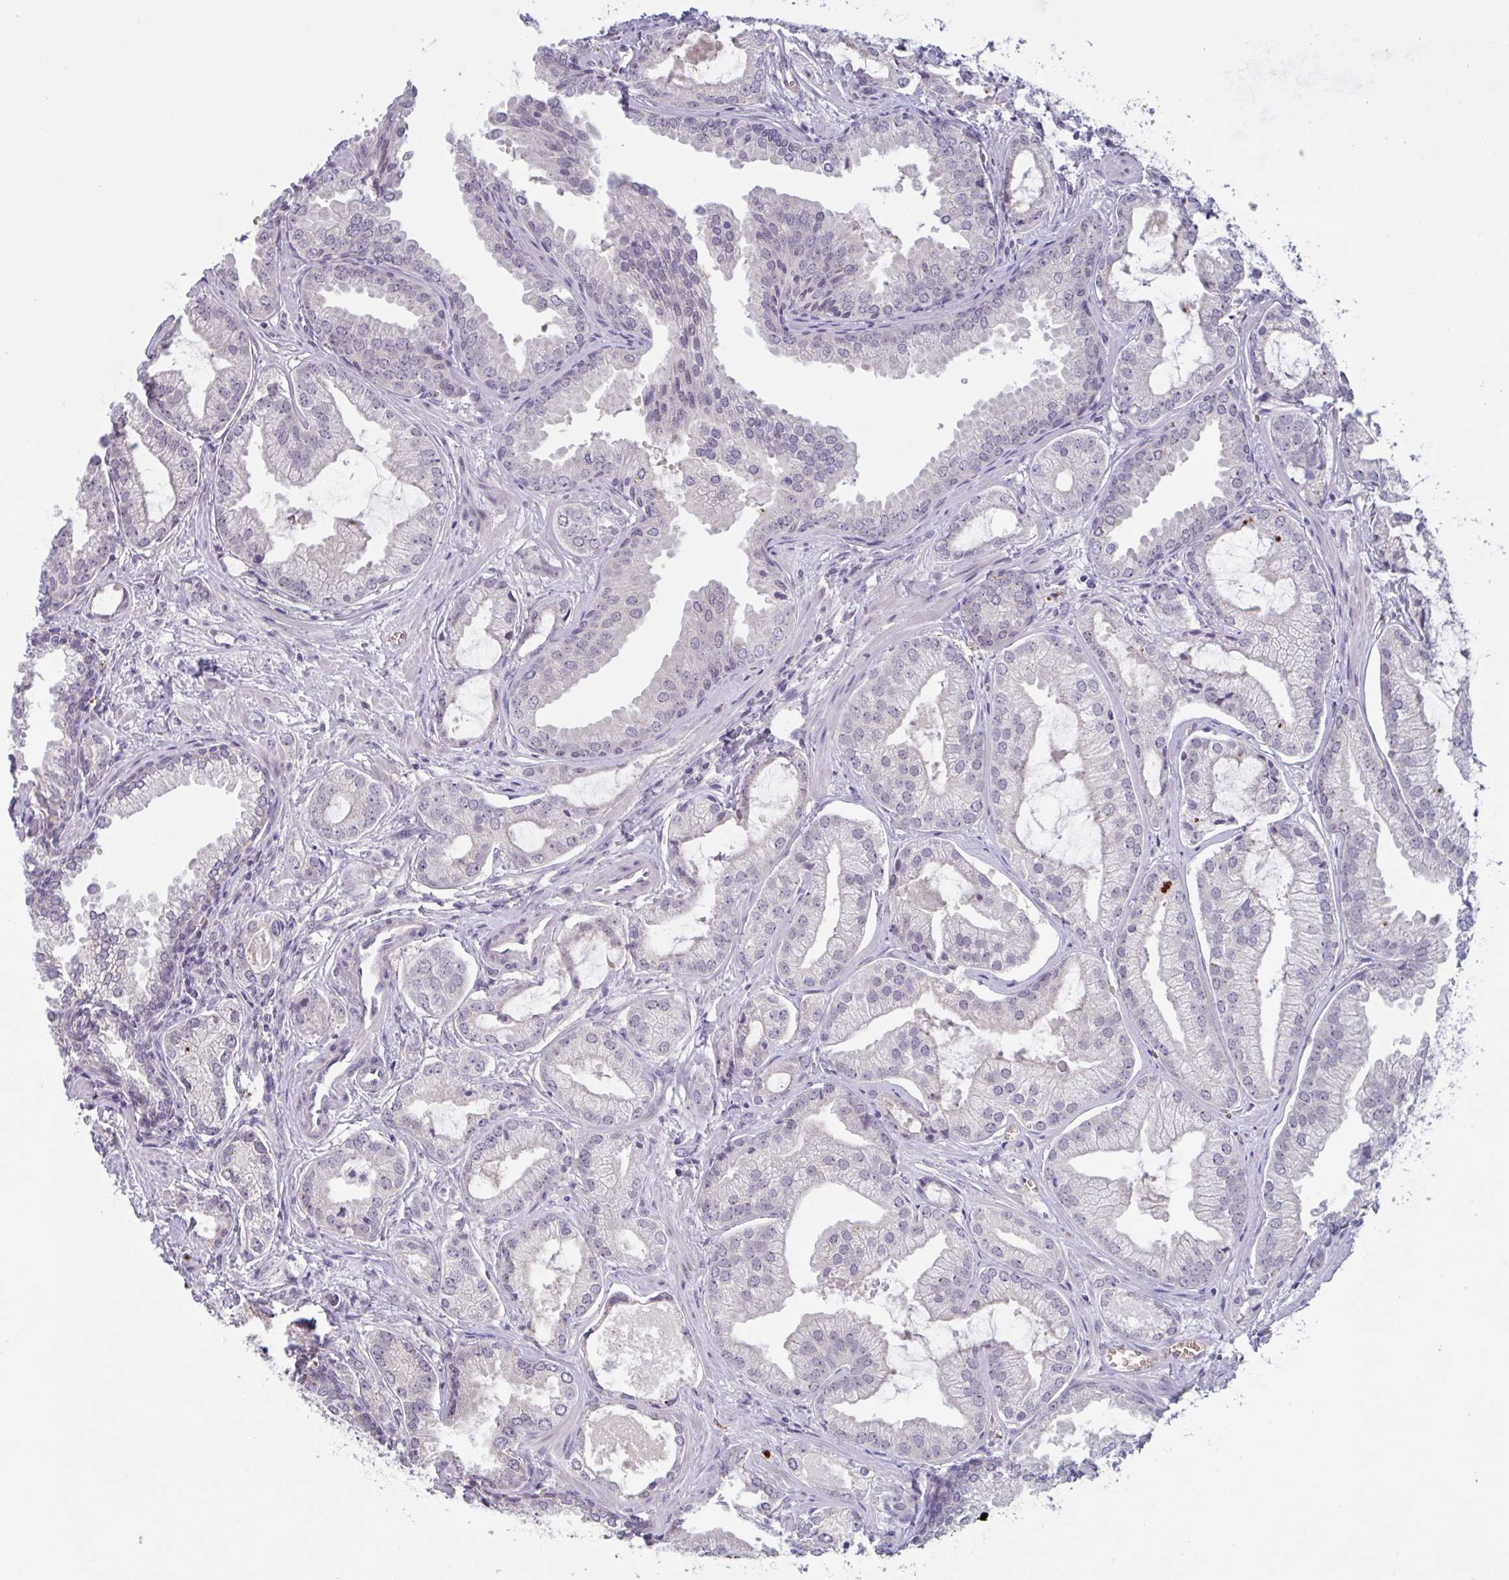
{"staining": {"intensity": "negative", "quantity": "none", "location": "none"}, "tissue": "prostate cancer", "cell_type": "Tumor cells", "image_type": "cancer", "snomed": [{"axis": "morphology", "description": "Adenocarcinoma, Medium grade"}, {"axis": "topography", "description": "Prostate"}], "caption": "Immunohistochemistry histopathology image of neoplastic tissue: prostate adenocarcinoma (medium-grade) stained with DAB (3,3'-diaminobenzidine) reveals no significant protein positivity in tumor cells.", "gene": "RHAG", "patient": {"sex": "male", "age": 57}}